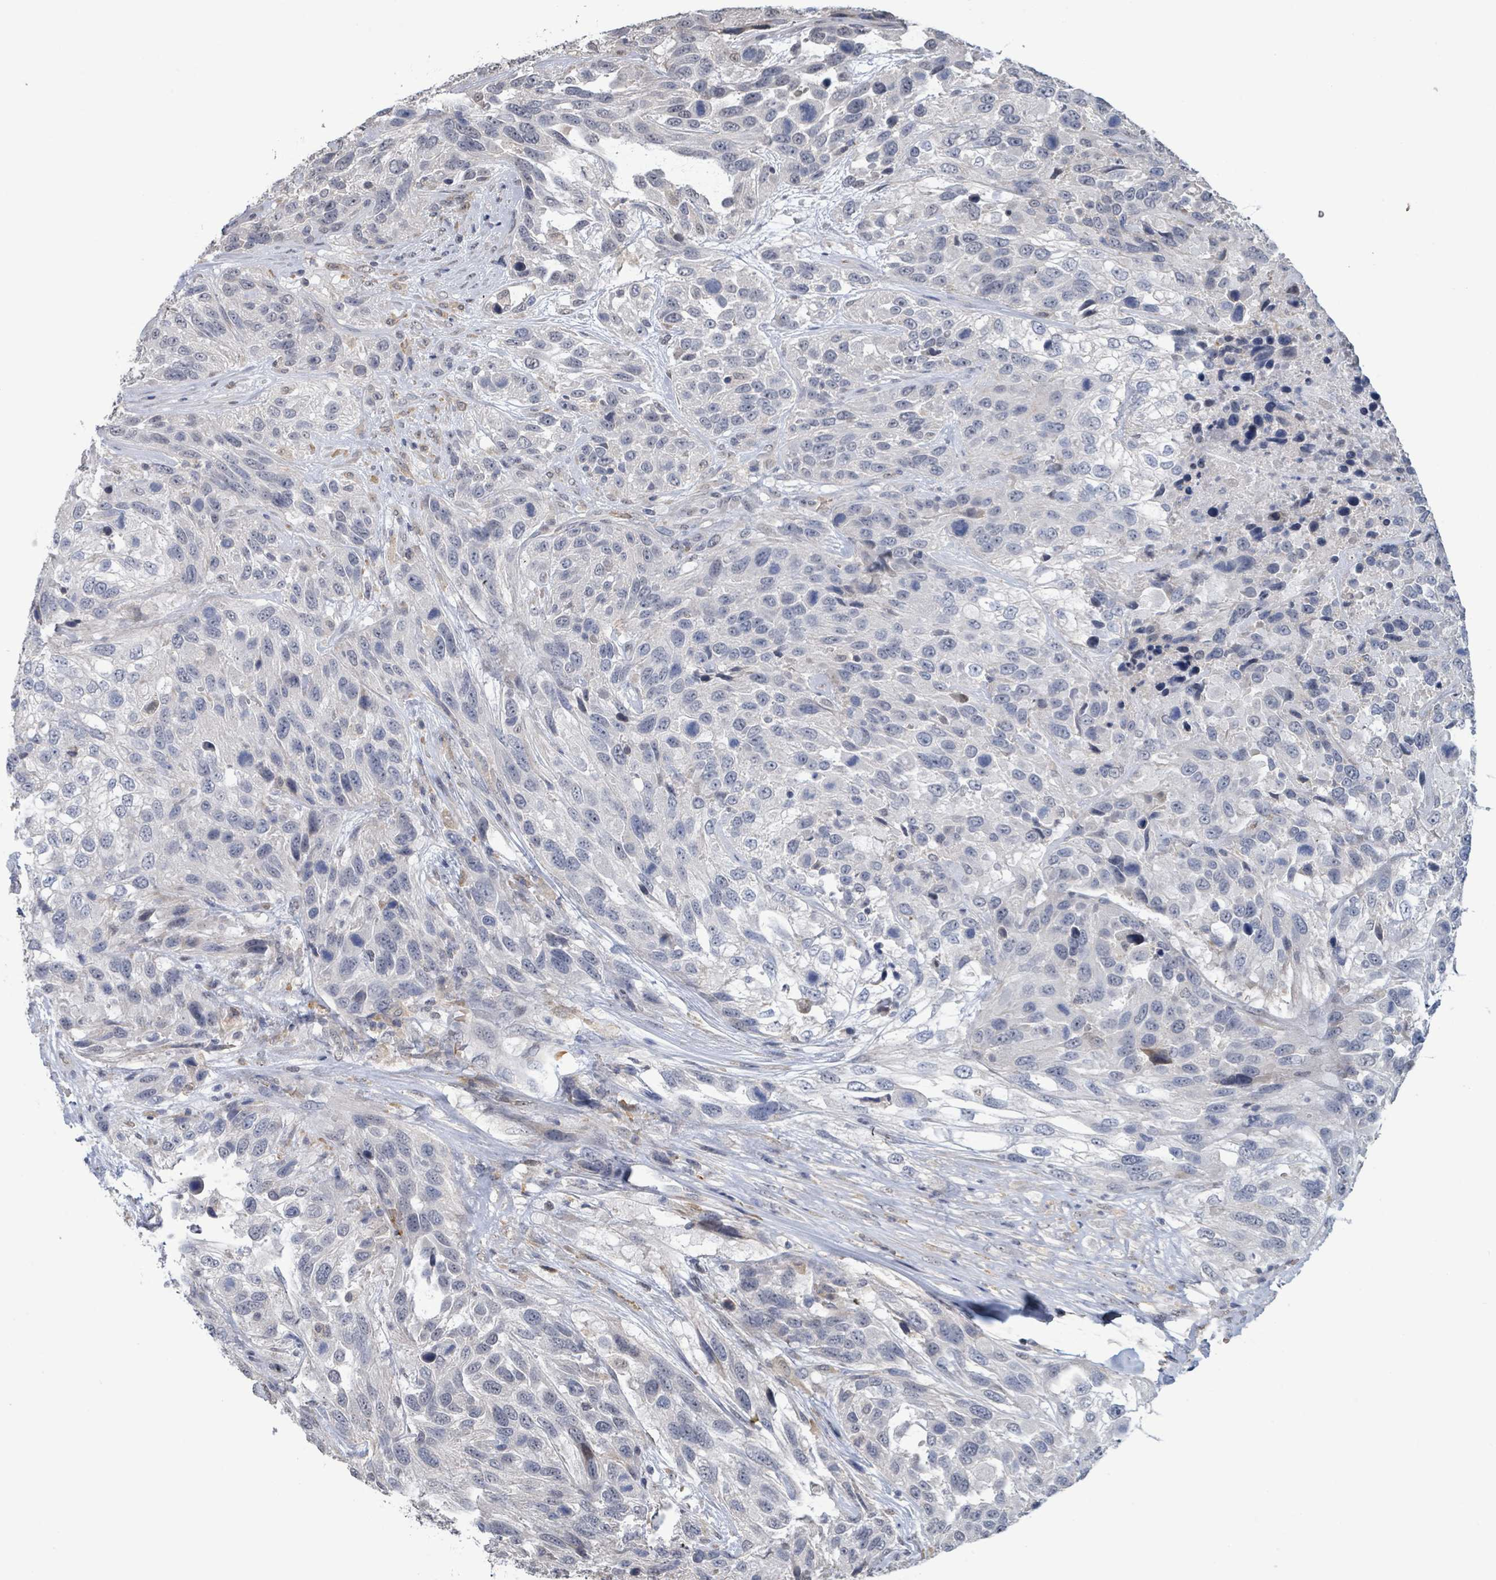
{"staining": {"intensity": "negative", "quantity": "none", "location": "none"}, "tissue": "urothelial cancer", "cell_type": "Tumor cells", "image_type": "cancer", "snomed": [{"axis": "morphology", "description": "Urothelial carcinoma, High grade"}, {"axis": "topography", "description": "Urinary bladder"}], "caption": "Histopathology image shows no significant protein staining in tumor cells of urothelial cancer.", "gene": "SEBOX", "patient": {"sex": "female", "age": 70}}